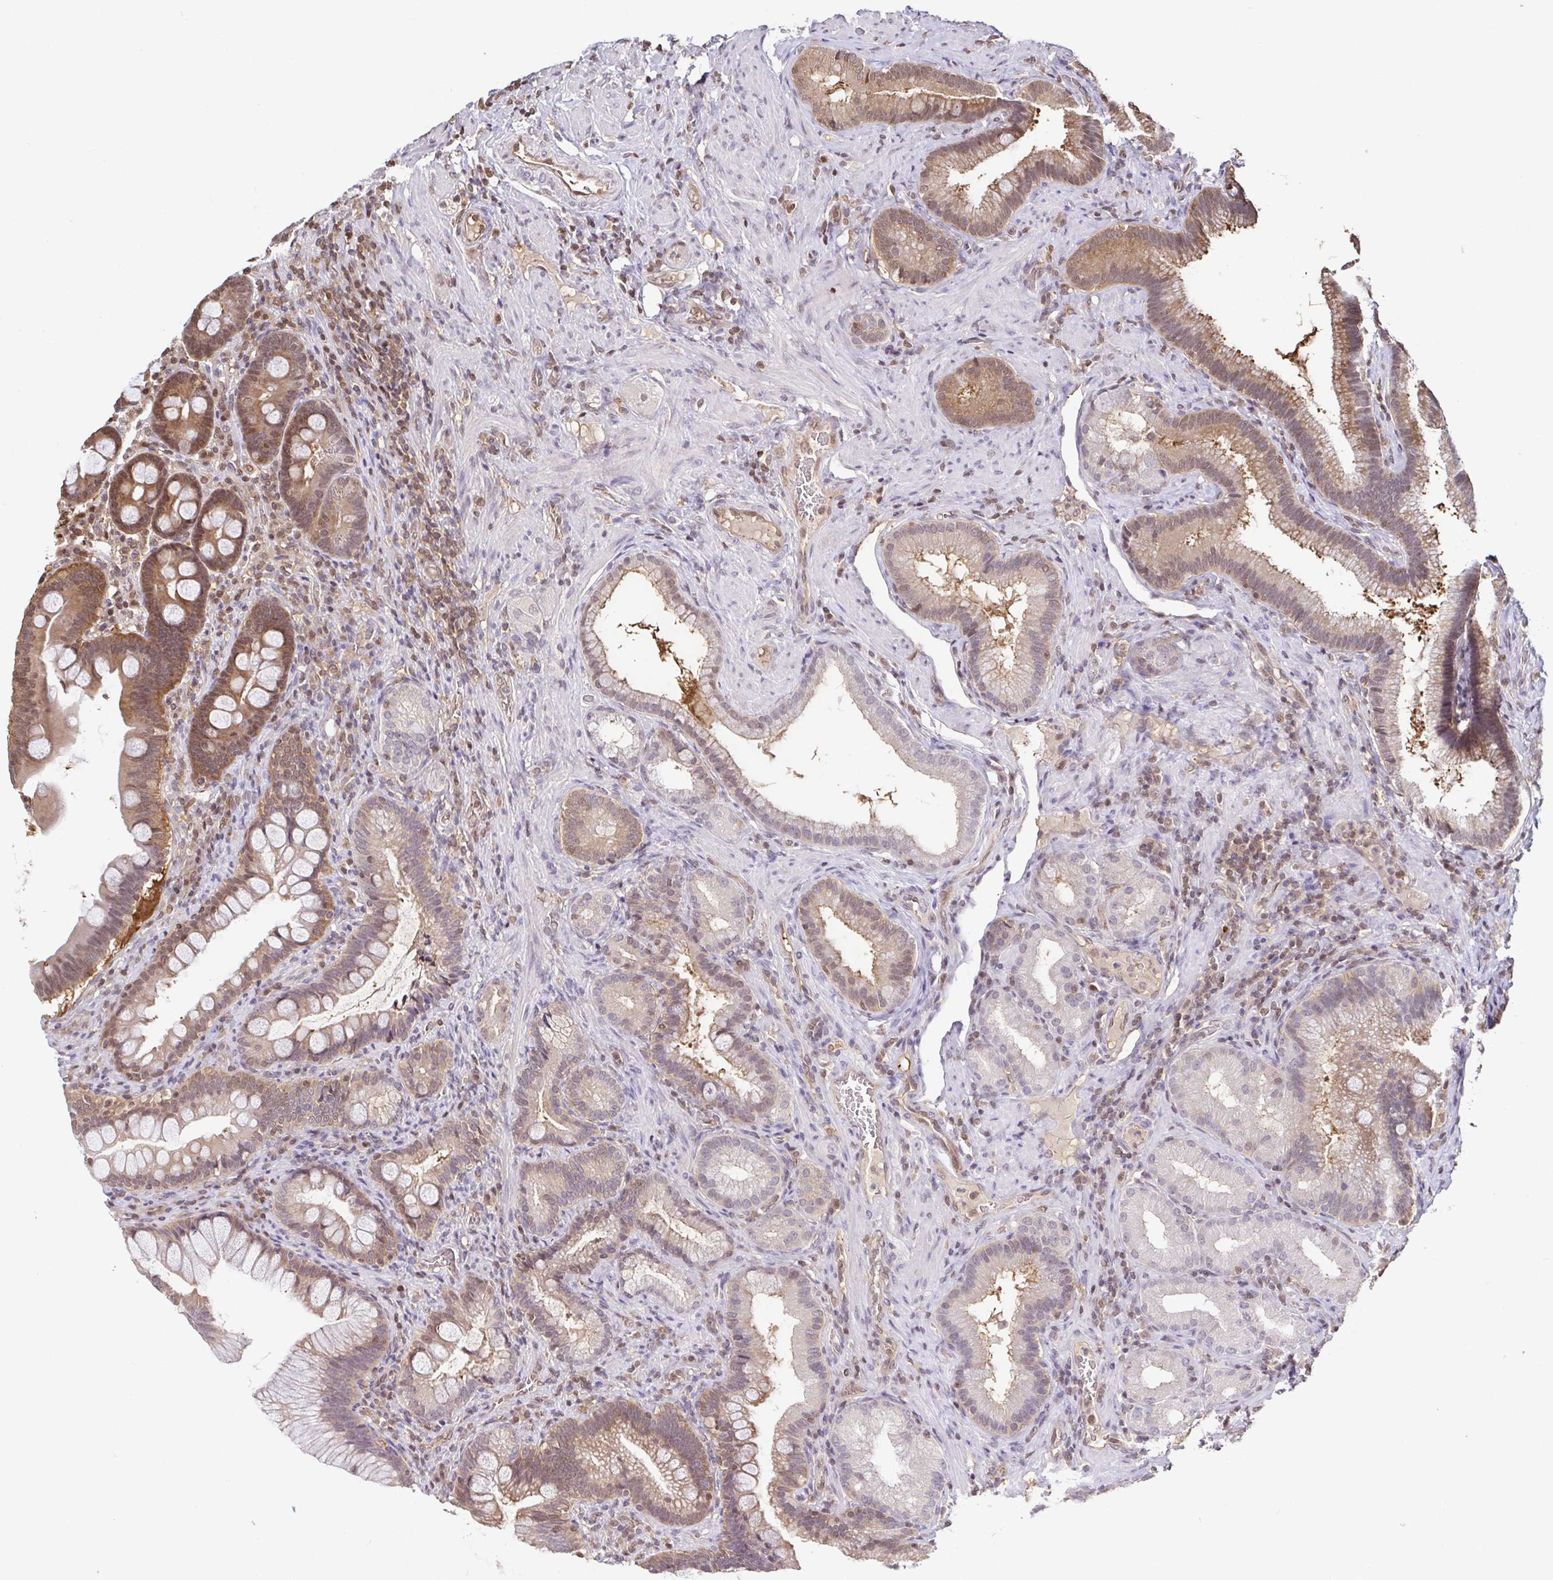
{"staining": {"intensity": "moderate", "quantity": ">75%", "location": "cytoplasmic/membranous,nuclear"}, "tissue": "duodenum", "cell_type": "Glandular cells", "image_type": "normal", "snomed": [{"axis": "morphology", "description": "Normal tissue, NOS"}, {"axis": "topography", "description": "Pancreas"}, {"axis": "topography", "description": "Duodenum"}], "caption": "Protein expression analysis of benign human duodenum reveals moderate cytoplasmic/membranous,nuclear staining in about >75% of glandular cells.", "gene": "PSMB9", "patient": {"sex": "male", "age": 59}}